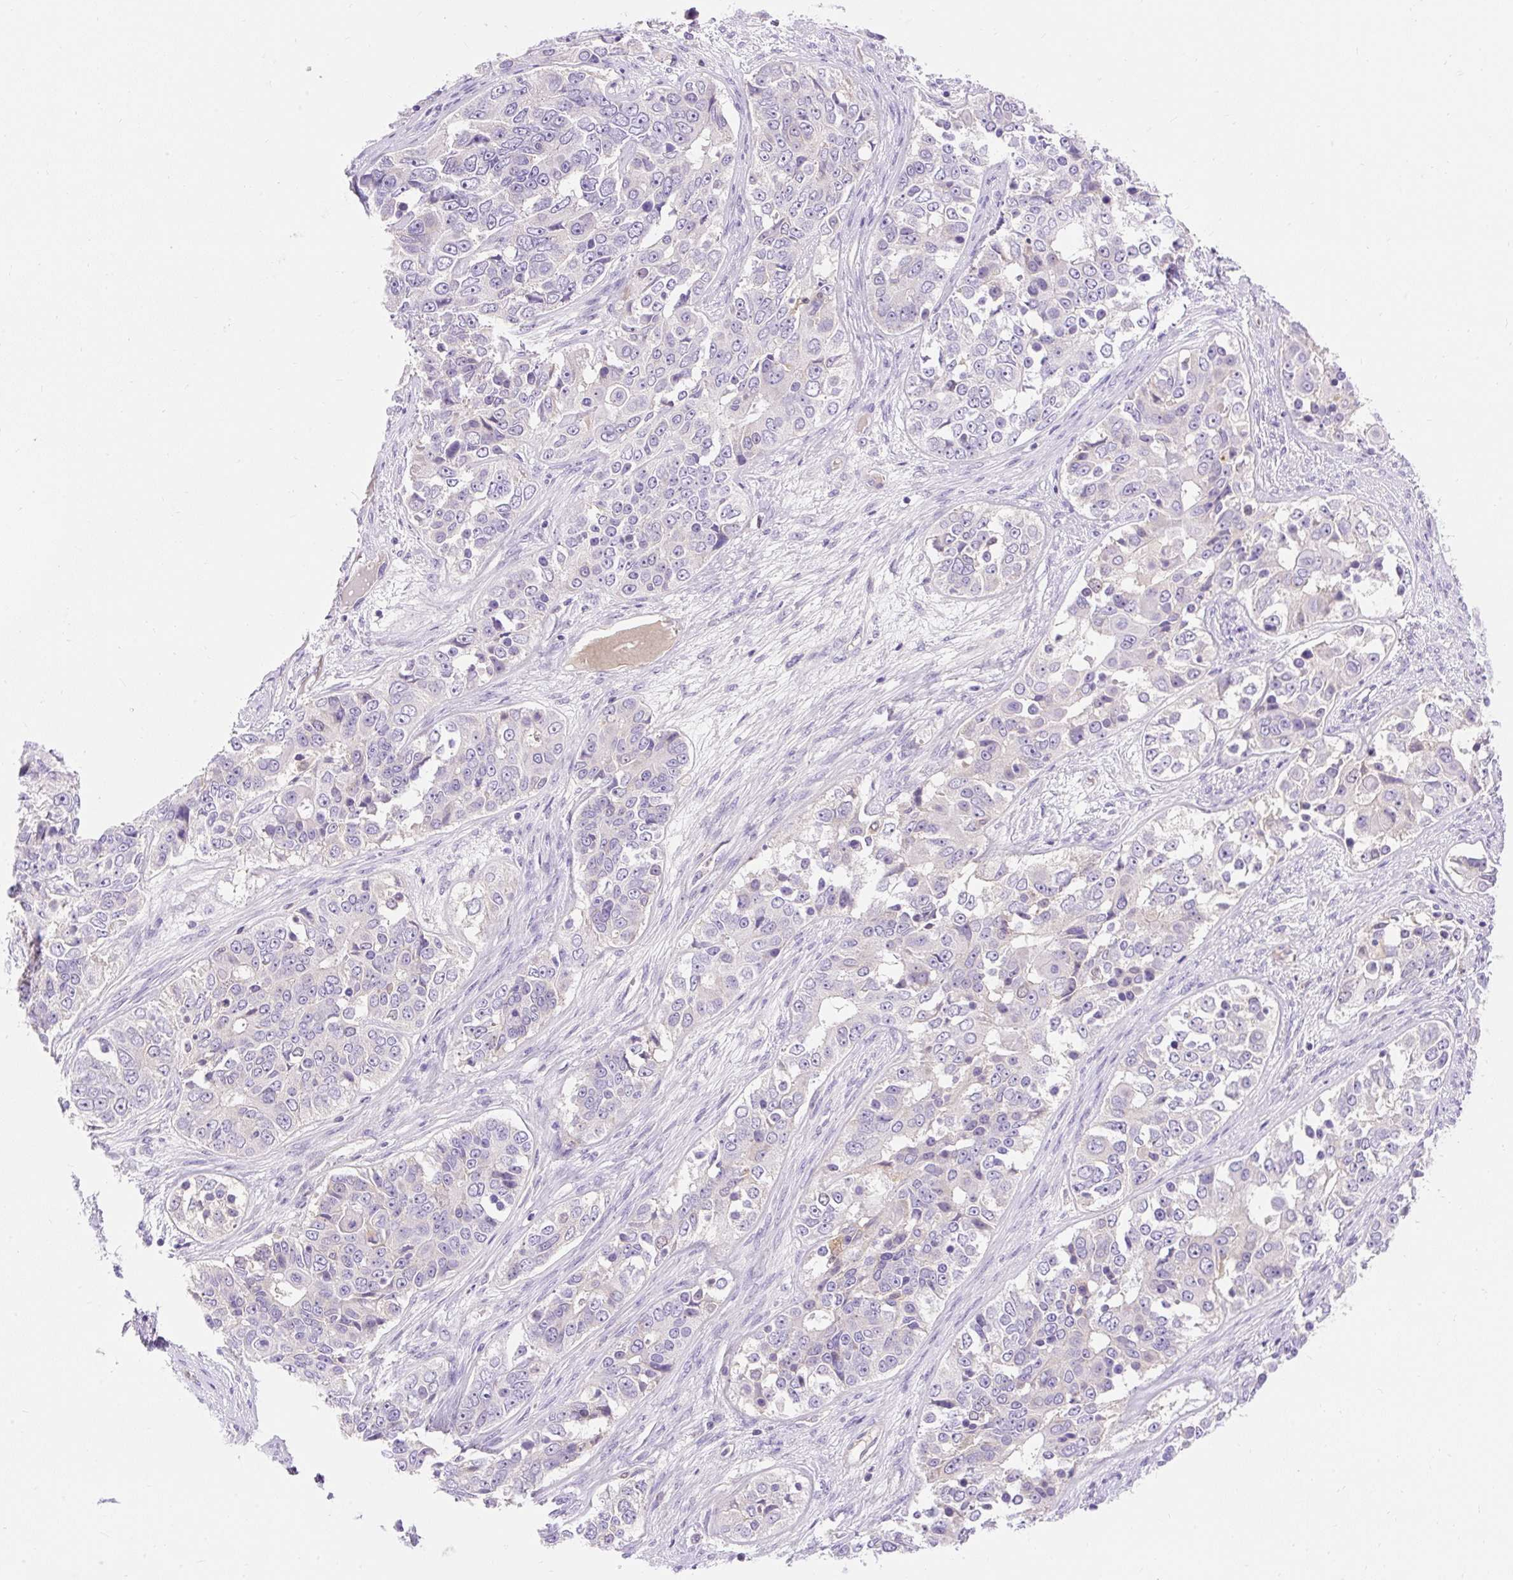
{"staining": {"intensity": "negative", "quantity": "none", "location": "none"}, "tissue": "ovarian cancer", "cell_type": "Tumor cells", "image_type": "cancer", "snomed": [{"axis": "morphology", "description": "Carcinoma, endometroid"}, {"axis": "topography", "description": "Ovary"}], "caption": "Tumor cells show no significant positivity in endometroid carcinoma (ovarian).", "gene": "TMEM150C", "patient": {"sex": "female", "age": 51}}